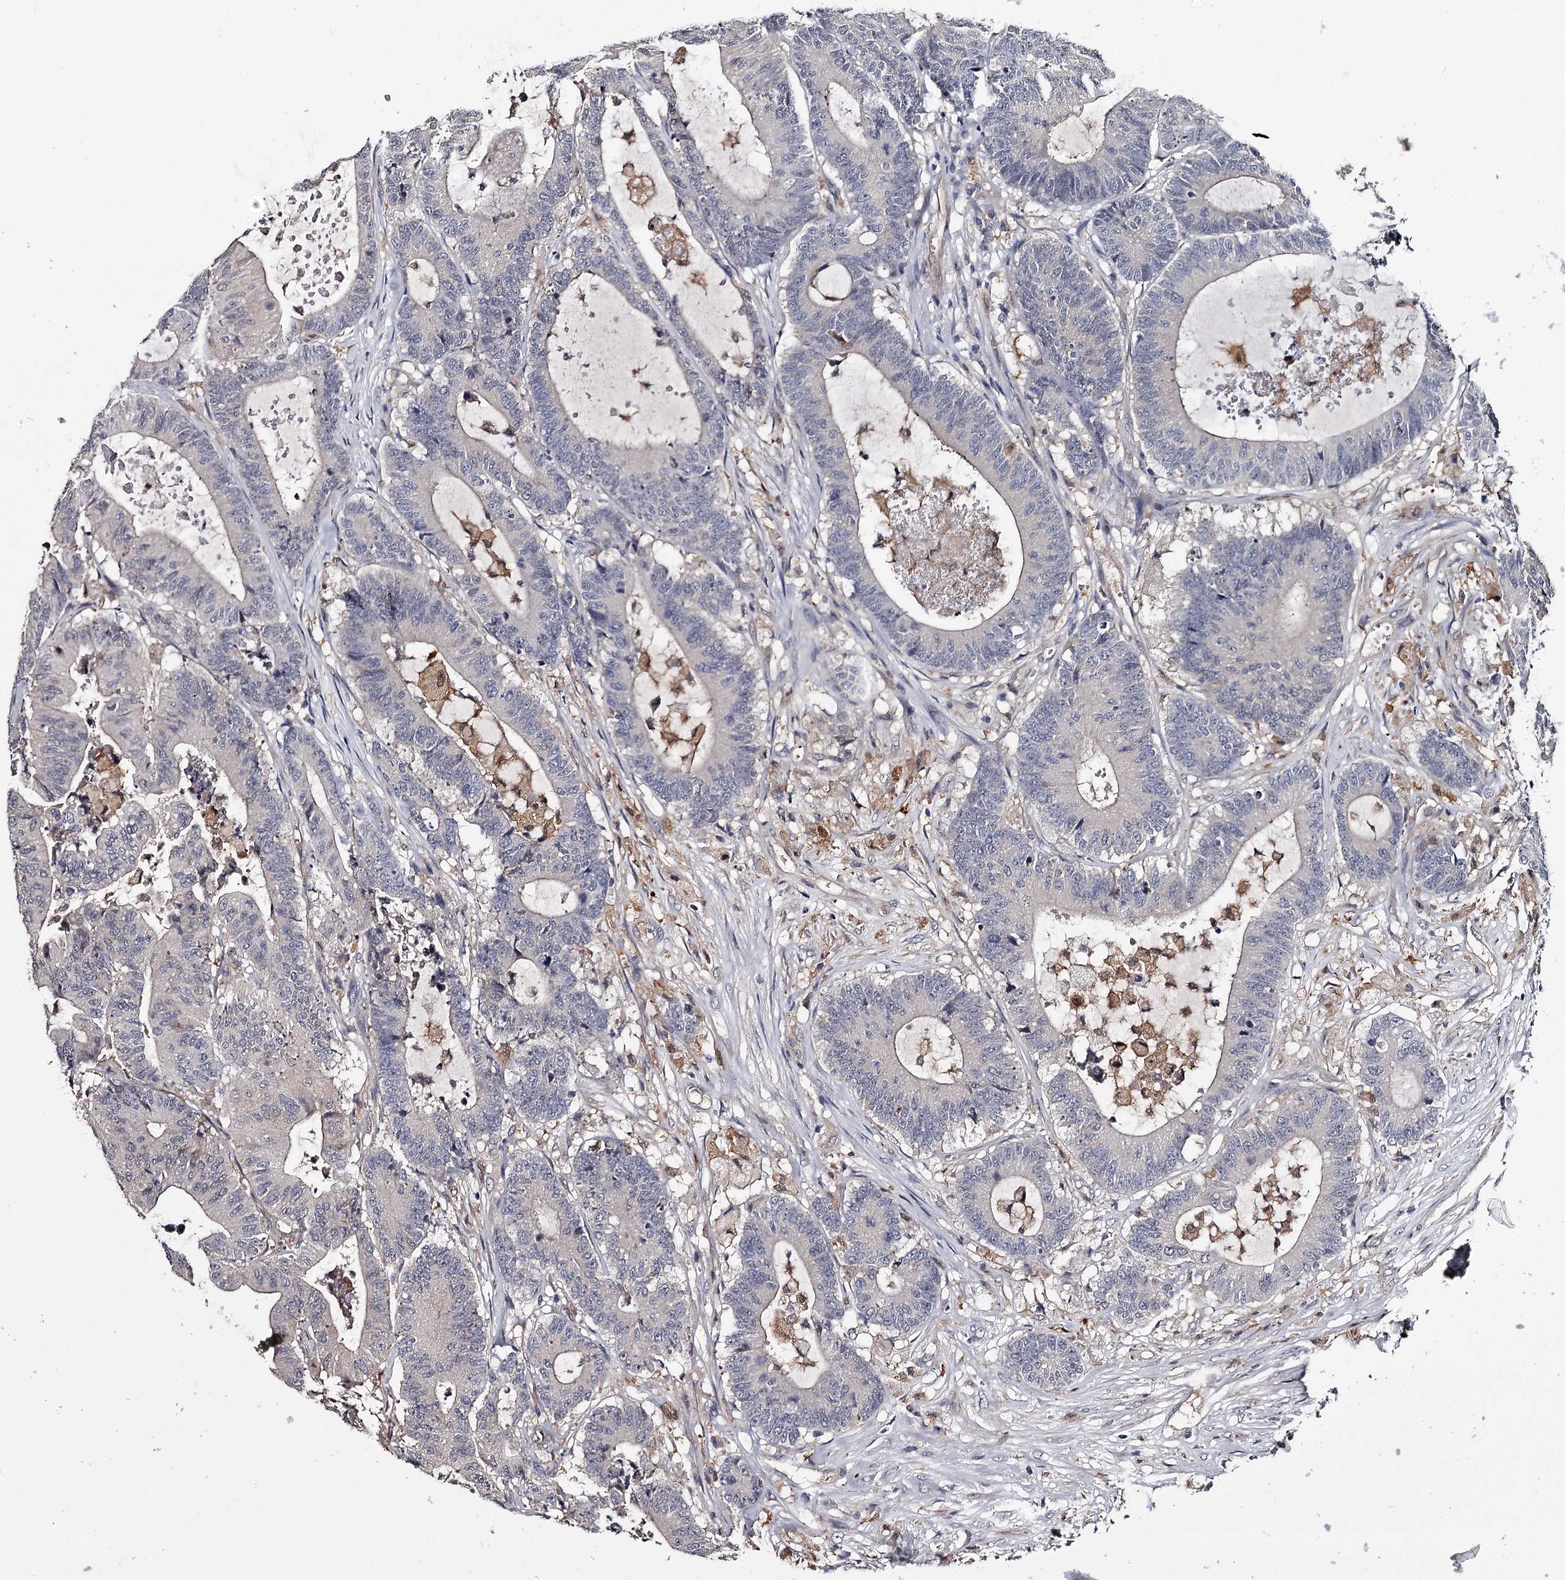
{"staining": {"intensity": "negative", "quantity": "none", "location": "none"}, "tissue": "colorectal cancer", "cell_type": "Tumor cells", "image_type": "cancer", "snomed": [{"axis": "morphology", "description": "Adenocarcinoma, NOS"}, {"axis": "topography", "description": "Colon"}], "caption": "DAB immunohistochemical staining of colorectal cancer shows no significant positivity in tumor cells.", "gene": "GSTO1", "patient": {"sex": "female", "age": 84}}